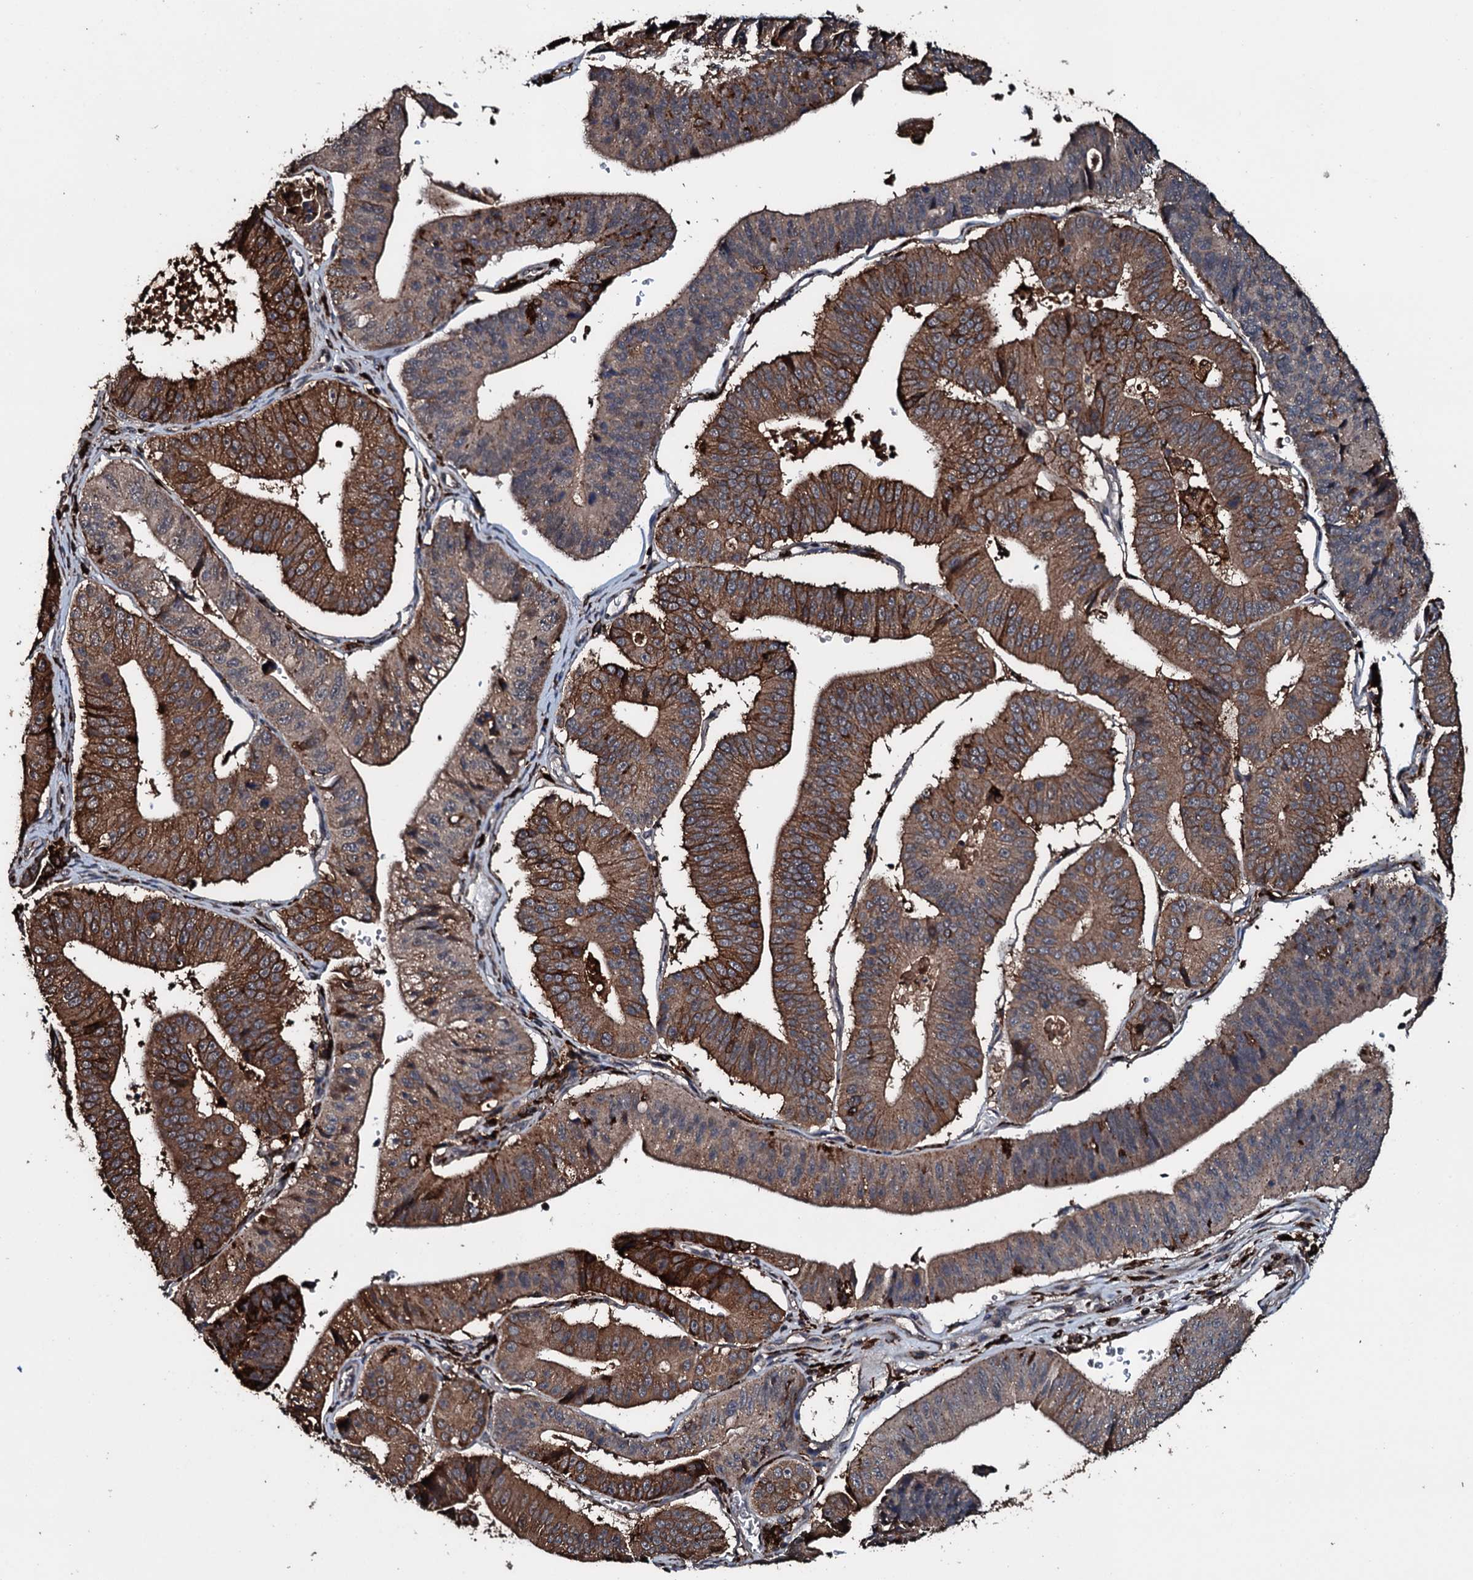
{"staining": {"intensity": "moderate", "quantity": ">75%", "location": "cytoplasmic/membranous"}, "tissue": "stomach cancer", "cell_type": "Tumor cells", "image_type": "cancer", "snomed": [{"axis": "morphology", "description": "Adenocarcinoma, NOS"}, {"axis": "topography", "description": "Stomach"}], "caption": "Immunohistochemical staining of human stomach adenocarcinoma exhibits moderate cytoplasmic/membranous protein staining in approximately >75% of tumor cells. The protein of interest is stained brown, and the nuclei are stained in blue (DAB (3,3'-diaminobenzidine) IHC with brightfield microscopy, high magnification).", "gene": "TPGS2", "patient": {"sex": "male", "age": 59}}